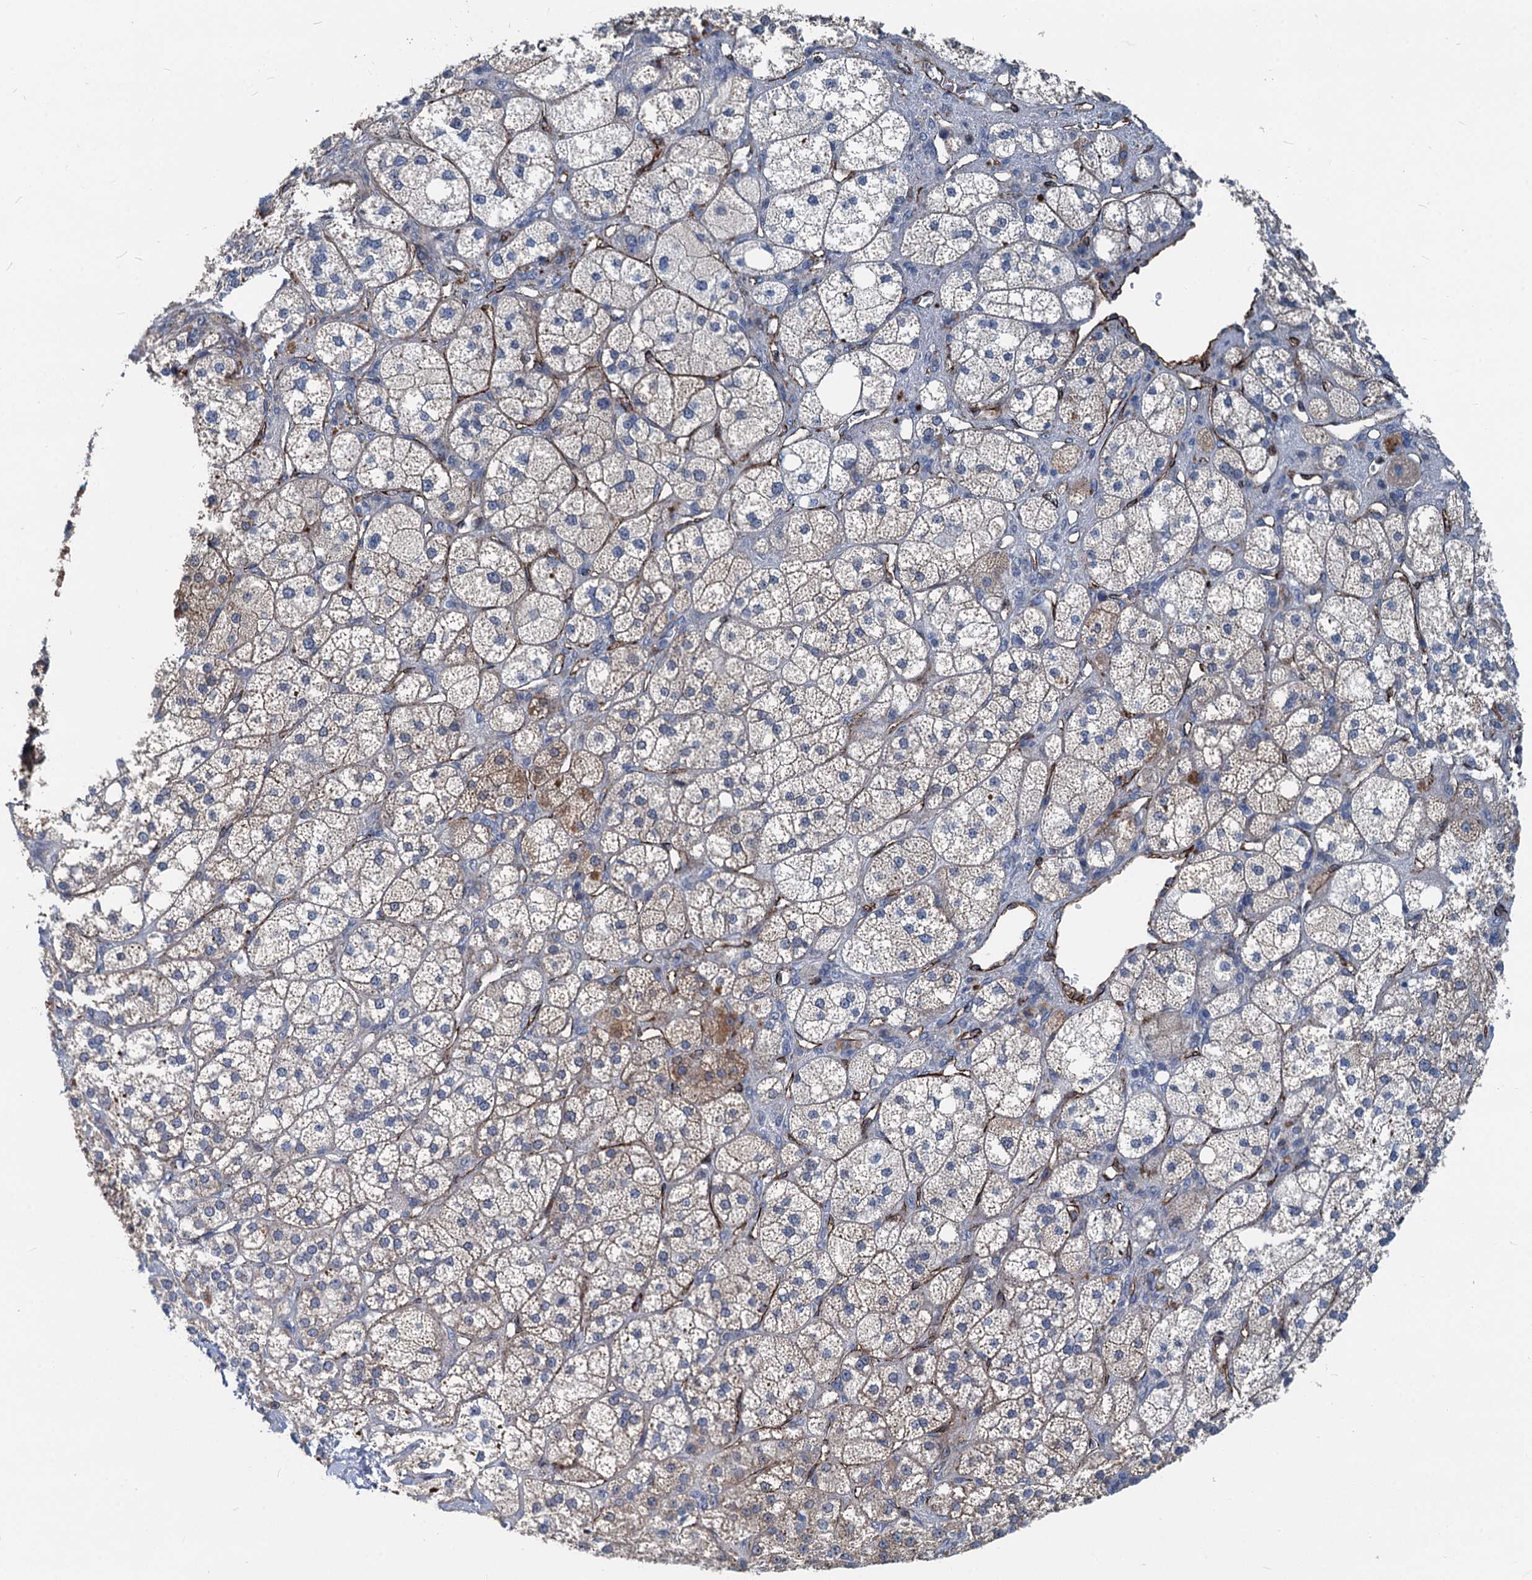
{"staining": {"intensity": "moderate", "quantity": "25%-75%", "location": "cytoplasmic/membranous"}, "tissue": "adrenal gland", "cell_type": "Glandular cells", "image_type": "normal", "snomed": [{"axis": "morphology", "description": "Normal tissue, NOS"}, {"axis": "topography", "description": "Adrenal gland"}], "caption": "Moderate cytoplasmic/membranous expression for a protein is appreciated in about 25%-75% of glandular cells of unremarkable adrenal gland using IHC.", "gene": "ASXL3", "patient": {"sex": "male", "age": 61}}